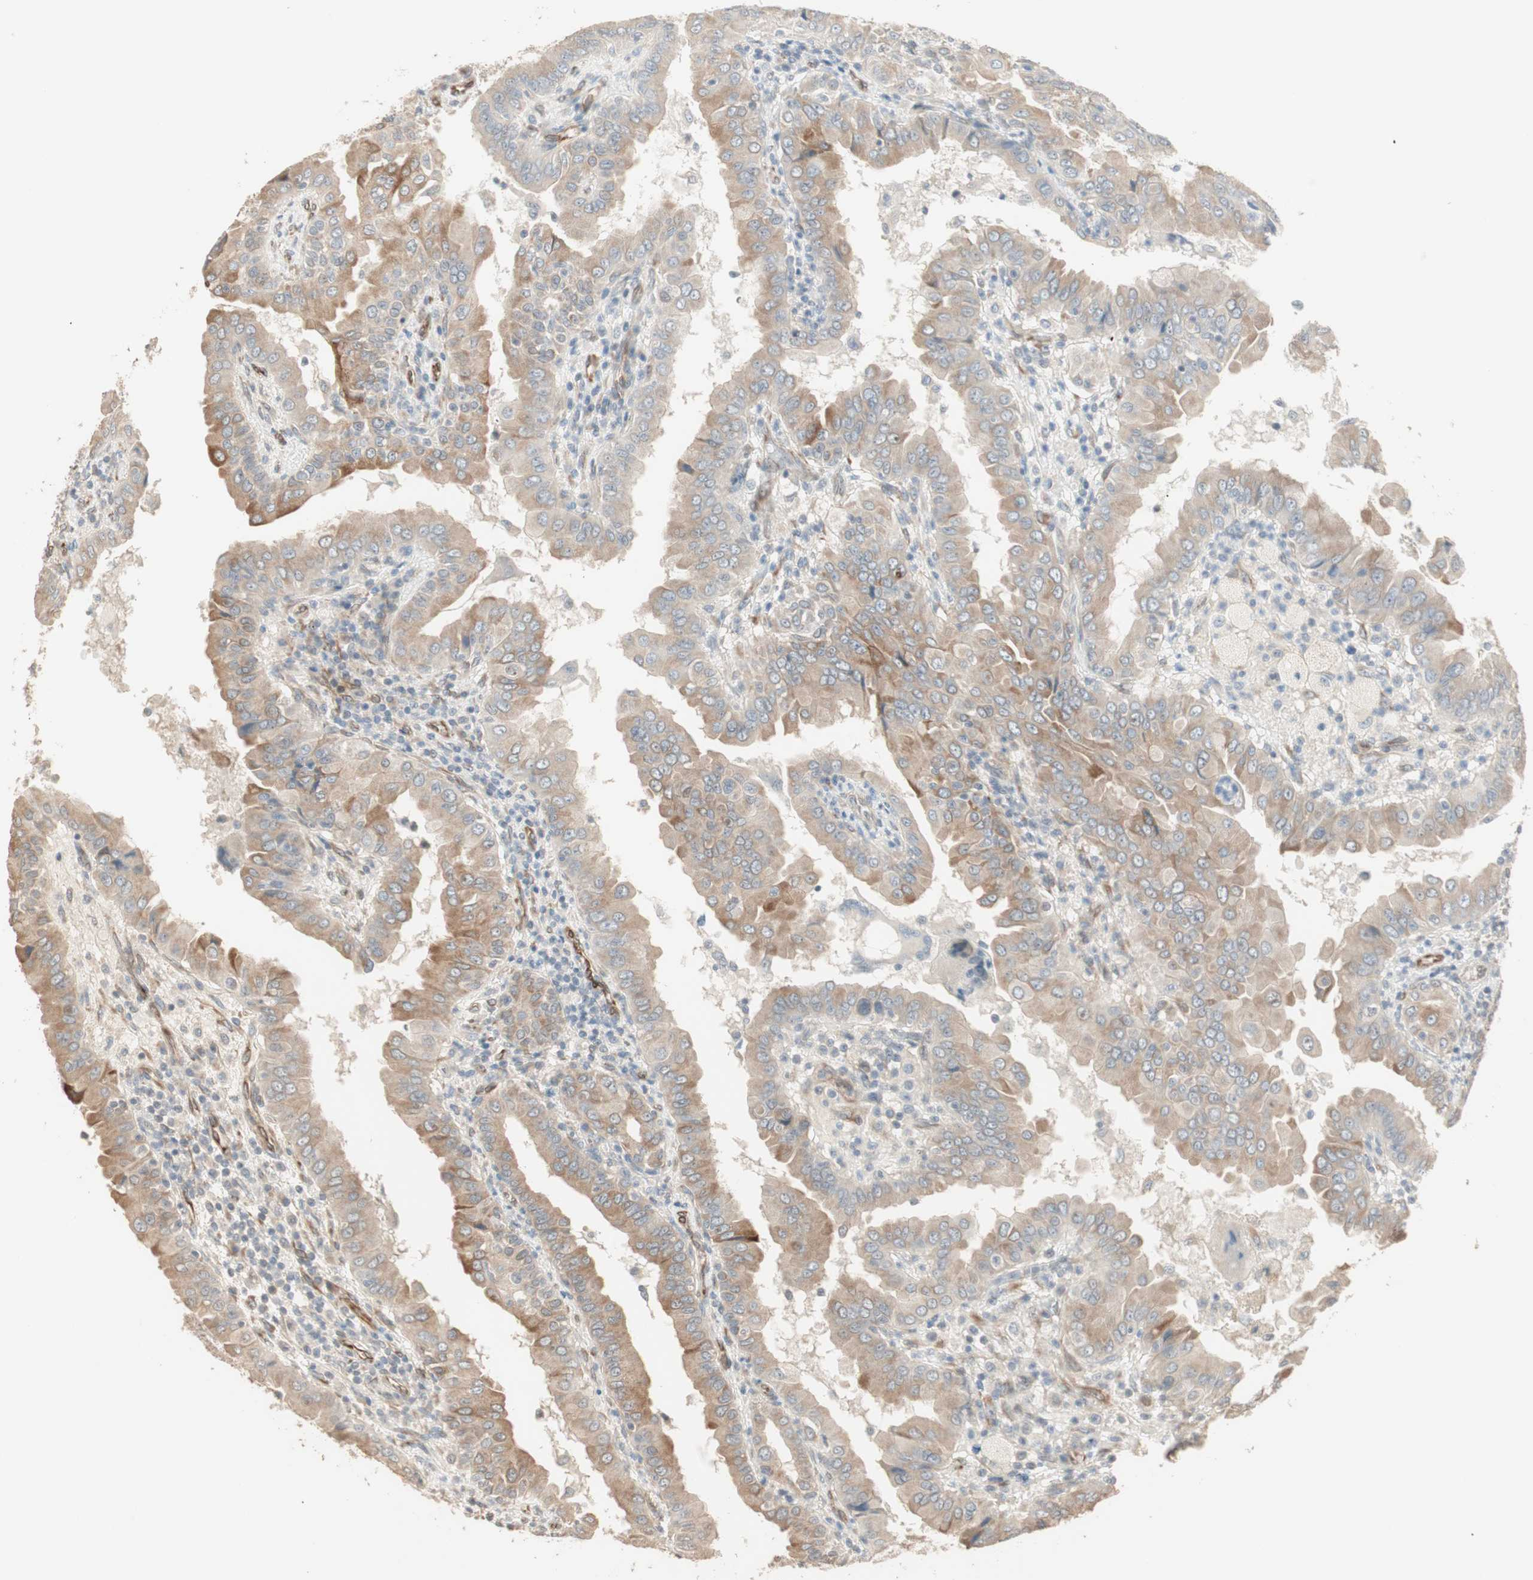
{"staining": {"intensity": "weak", "quantity": ">75%", "location": "cytoplasmic/membranous"}, "tissue": "thyroid cancer", "cell_type": "Tumor cells", "image_type": "cancer", "snomed": [{"axis": "morphology", "description": "Papillary adenocarcinoma, NOS"}, {"axis": "topography", "description": "Thyroid gland"}], "caption": "Protein expression analysis of thyroid cancer (papillary adenocarcinoma) demonstrates weak cytoplasmic/membranous expression in approximately >75% of tumor cells. Using DAB (3,3'-diaminobenzidine) (brown) and hematoxylin (blue) stains, captured at high magnification using brightfield microscopy.", "gene": "TASOR", "patient": {"sex": "male", "age": 33}}